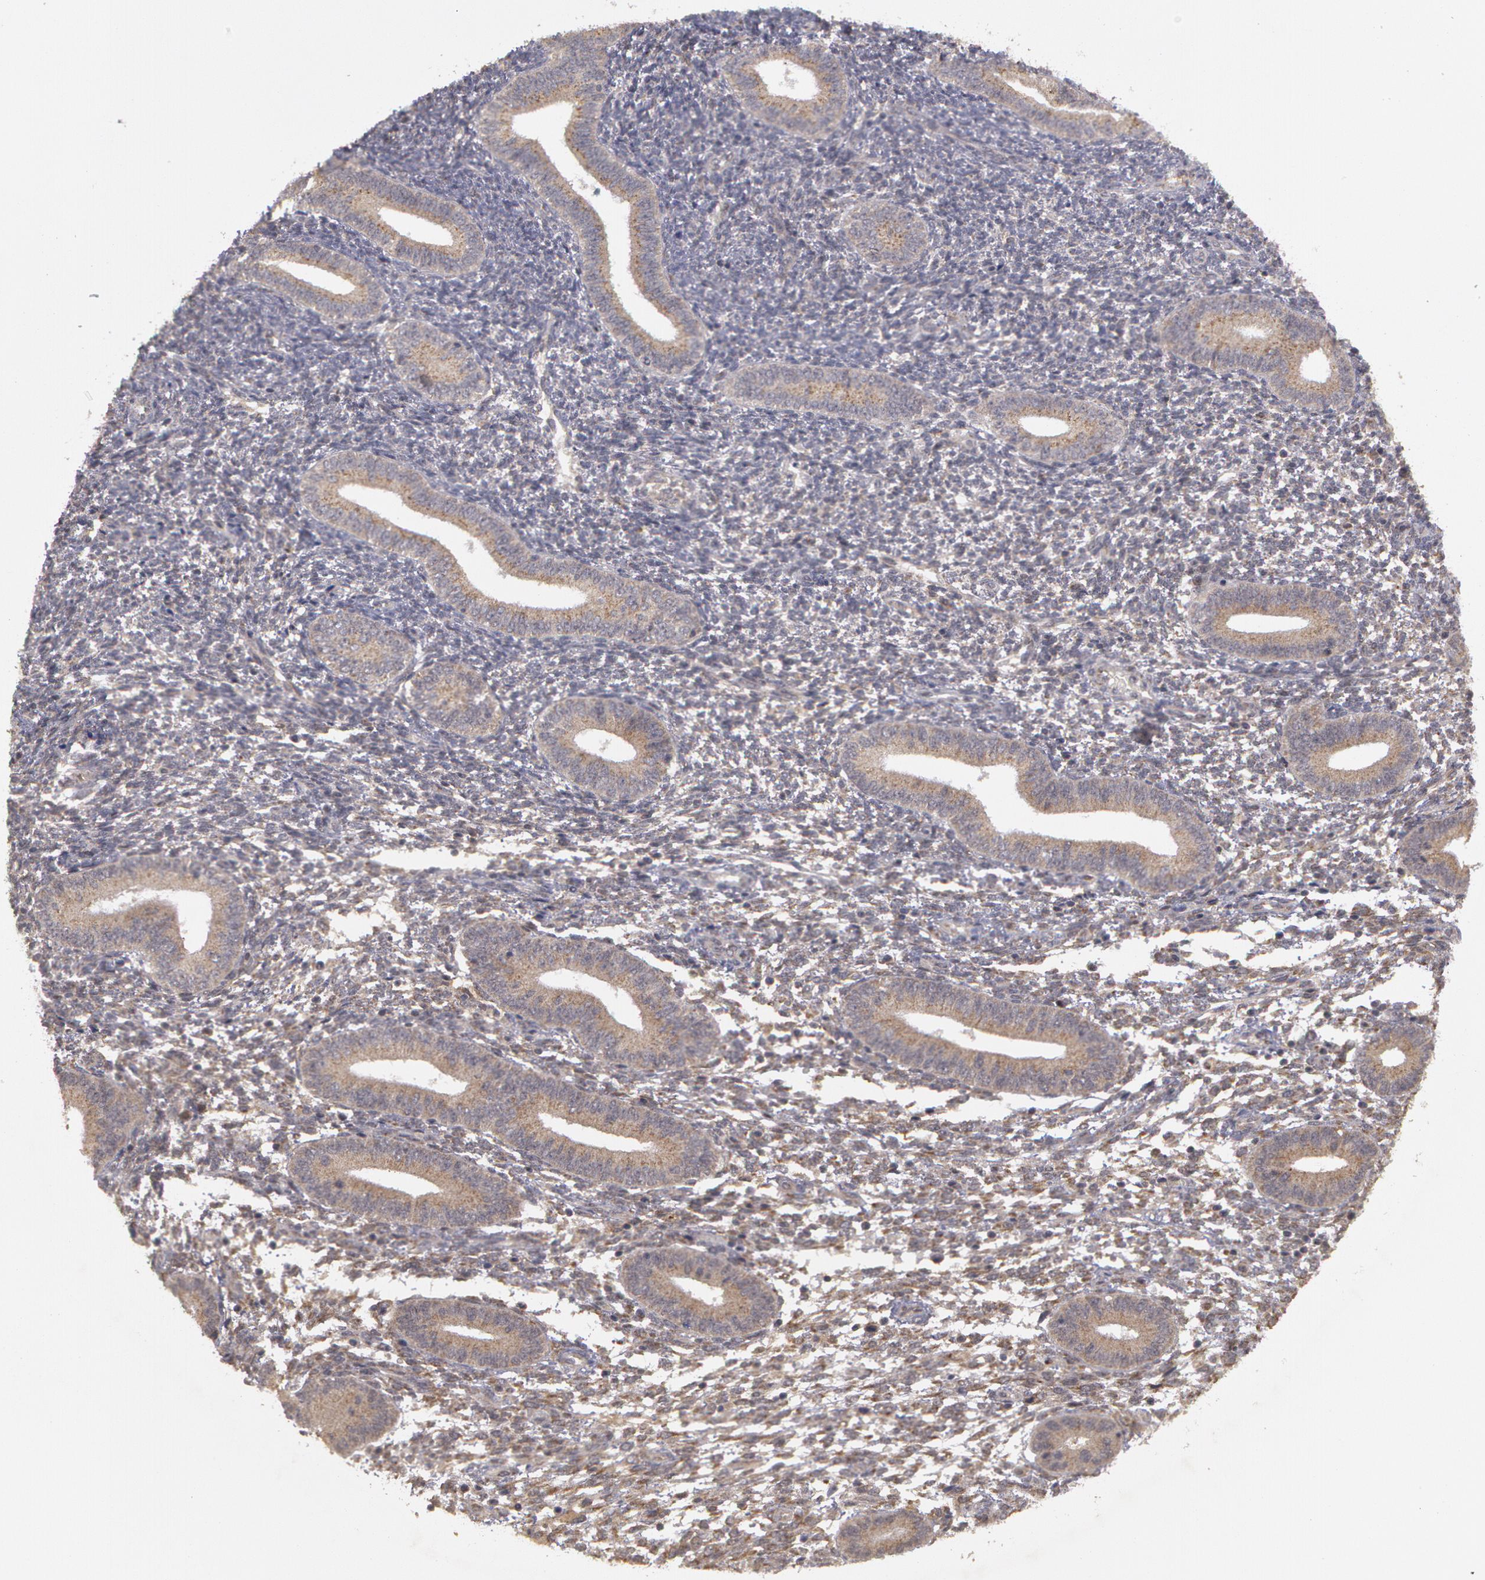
{"staining": {"intensity": "negative", "quantity": "none", "location": "none"}, "tissue": "endometrium", "cell_type": "Cells in endometrial stroma", "image_type": "normal", "snomed": [{"axis": "morphology", "description": "Normal tissue, NOS"}, {"axis": "topography", "description": "Endometrium"}], "caption": "This histopathology image is of unremarkable endometrium stained with immunohistochemistry (IHC) to label a protein in brown with the nuclei are counter-stained blue. There is no staining in cells in endometrial stroma.", "gene": "STX5", "patient": {"sex": "female", "age": 35}}